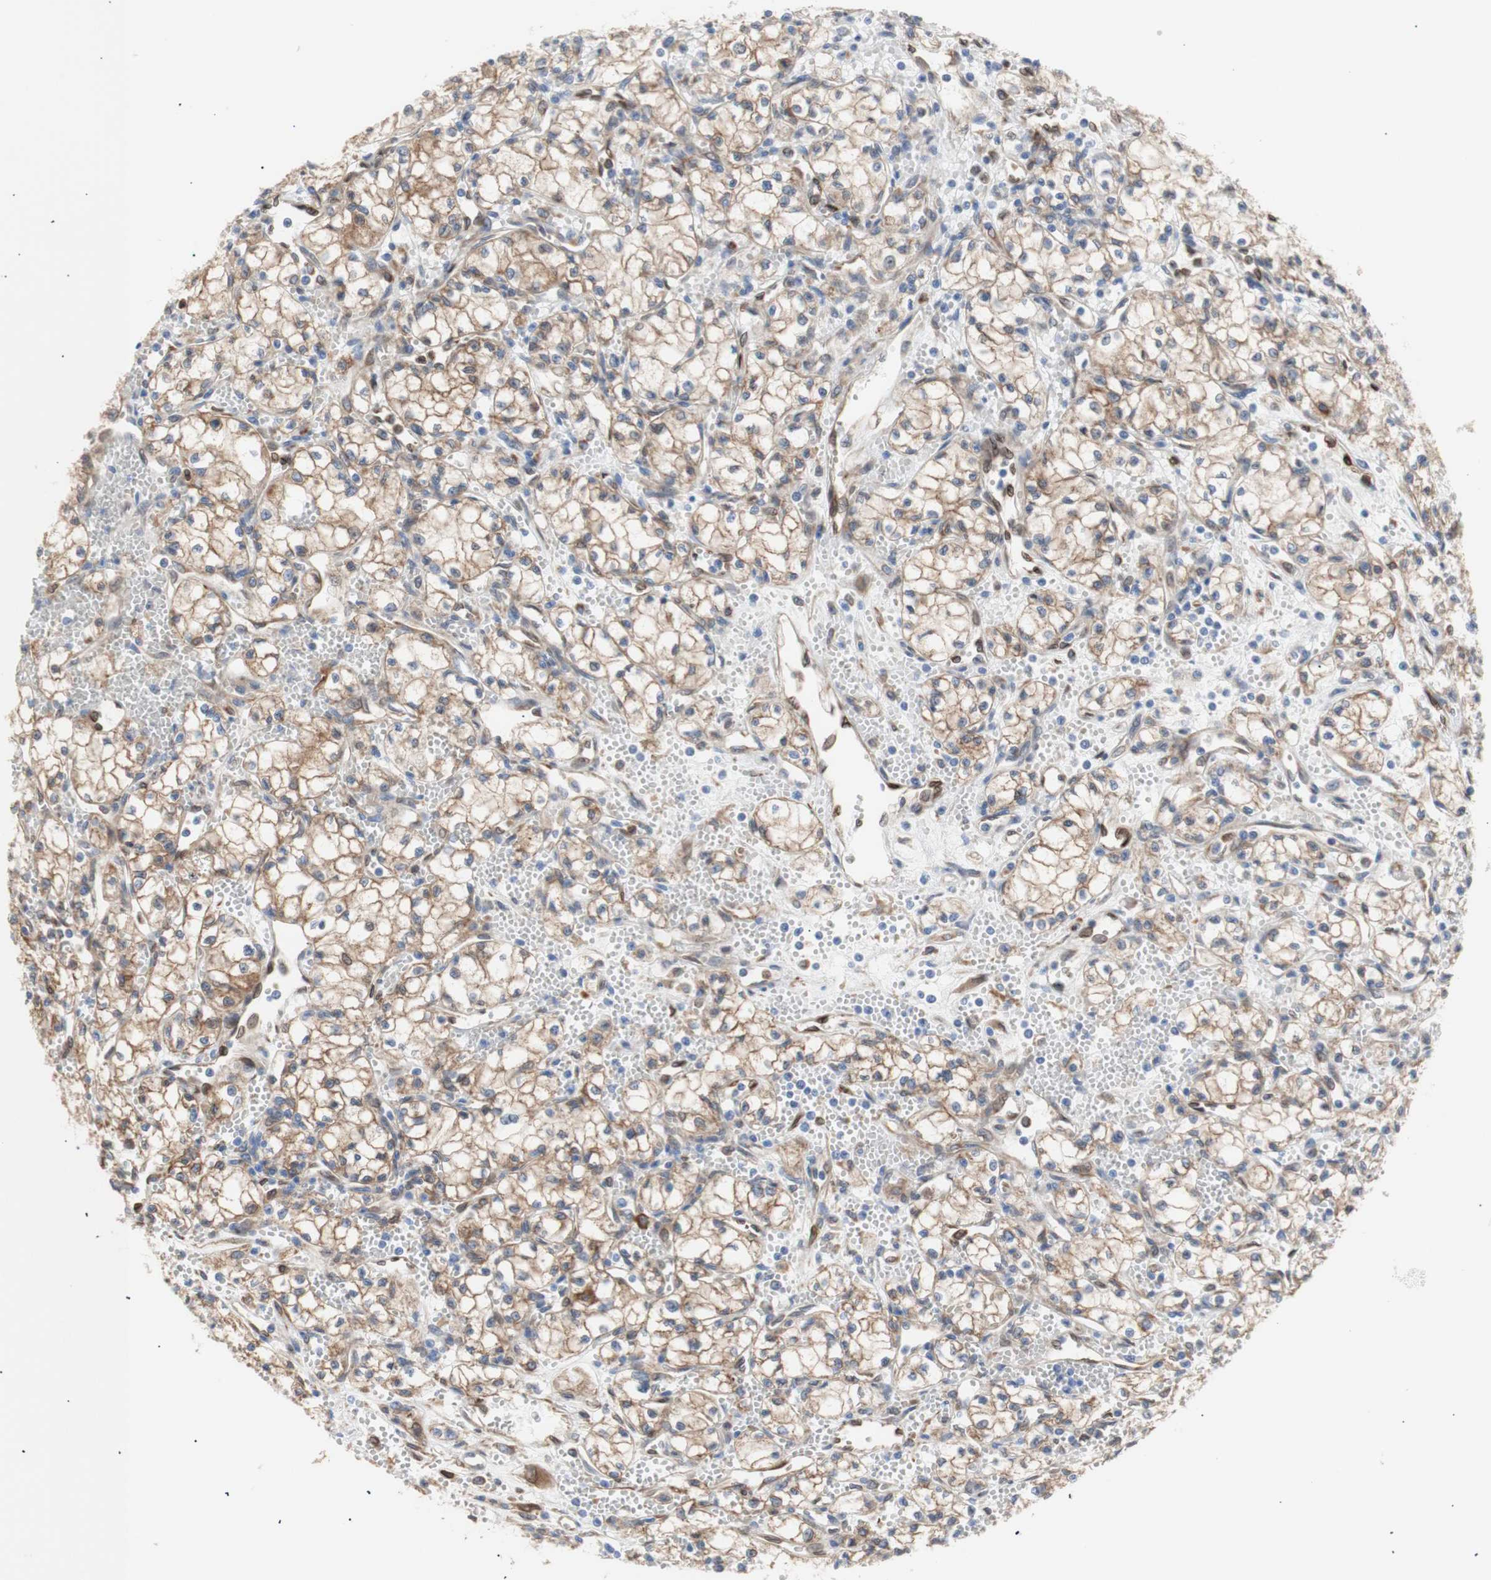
{"staining": {"intensity": "moderate", "quantity": "25%-75%", "location": "cytoplasmic/membranous"}, "tissue": "renal cancer", "cell_type": "Tumor cells", "image_type": "cancer", "snomed": [{"axis": "morphology", "description": "Normal tissue, NOS"}, {"axis": "morphology", "description": "Adenocarcinoma, NOS"}, {"axis": "topography", "description": "Kidney"}], "caption": "Immunohistochemistry of renal cancer displays medium levels of moderate cytoplasmic/membranous staining in about 25%-75% of tumor cells. The staining was performed using DAB (3,3'-diaminobenzidine) to visualize the protein expression in brown, while the nuclei were stained in blue with hematoxylin (Magnification: 20x).", "gene": "ERLIN1", "patient": {"sex": "male", "age": 59}}